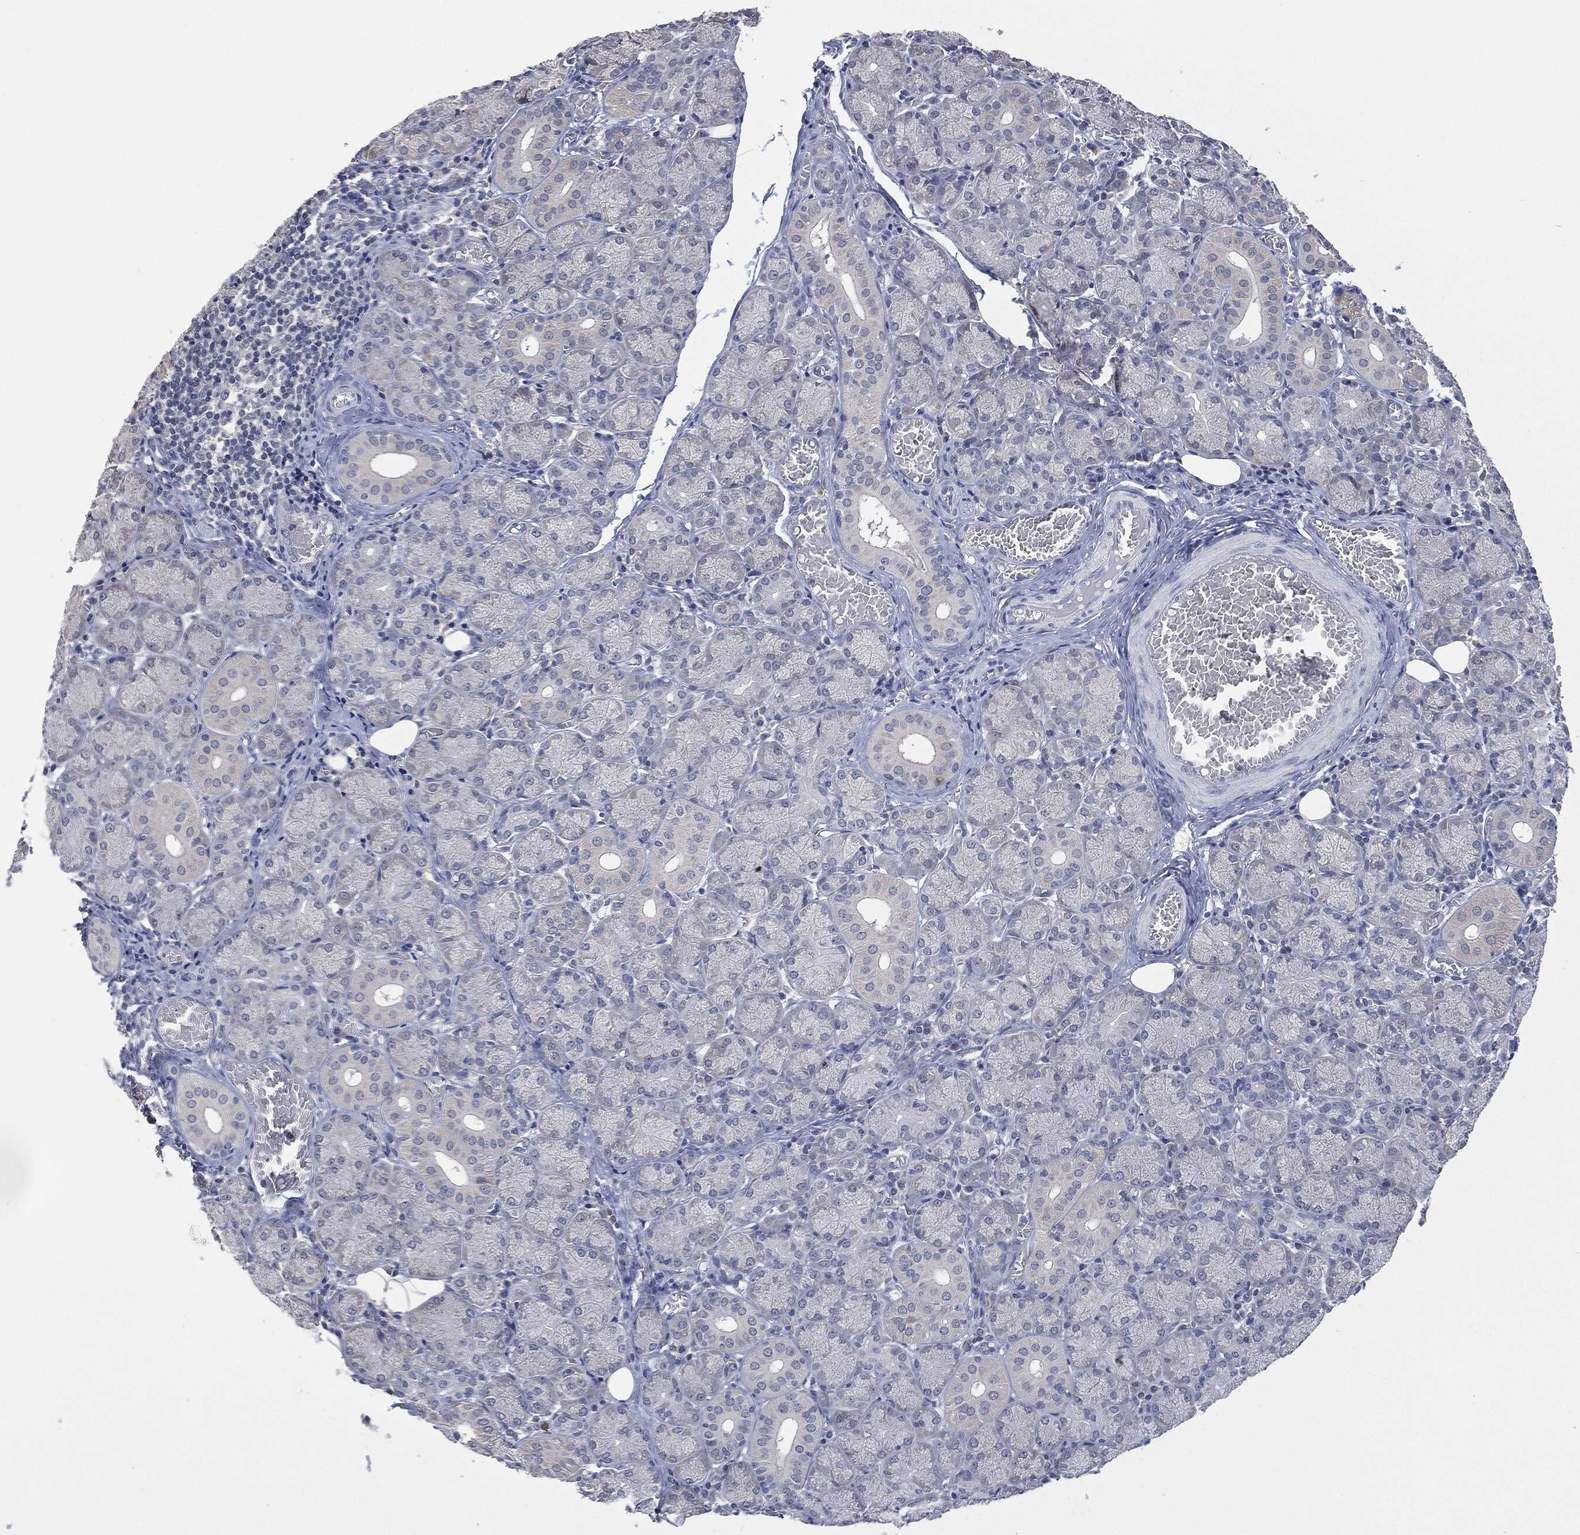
{"staining": {"intensity": "negative", "quantity": "none", "location": "none"}, "tissue": "salivary gland", "cell_type": "Glandular cells", "image_type": "normal", "snomed": [{"axis": "morphology", "description": "Normal tissue, NOS"}, {"axis": "topography", "description": "Salivary gland"}, {"axis": "topography", "description": "Peripheral nerve tissue"}], "caption": "This photomicrograph is of benign salivary gland stained with immunohistochemistry to label a protein in brown with the nuclei are counter-stained blue. There is no expression in glandular cells. The staining is performed using DAB brown chromogen with nuclei counter-stained in using hematoxylin.", "gene": "IL1RN", "patient": {"sex": "female", "age": 24}}